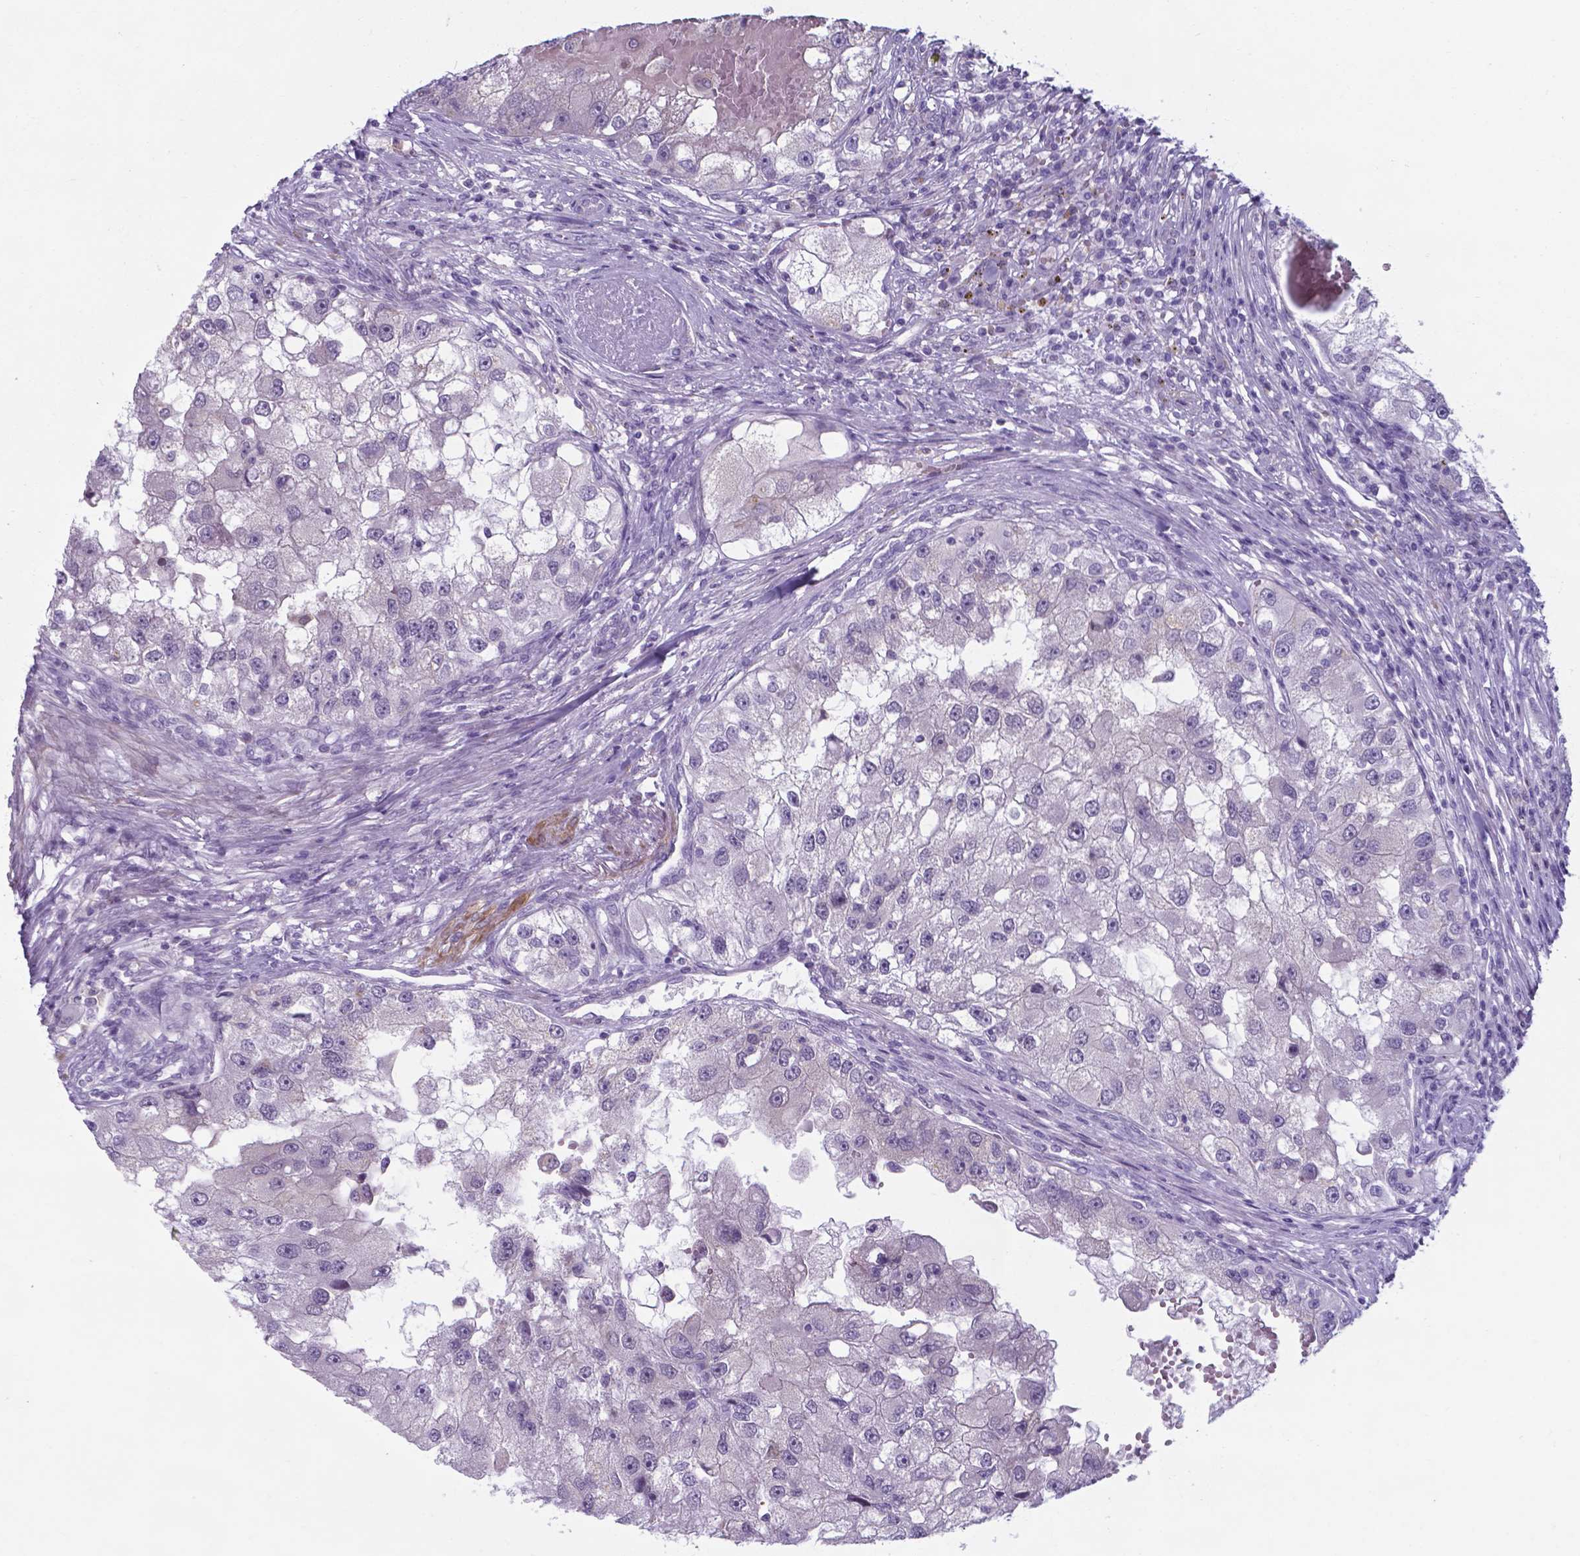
{"staining": {"intensity": "negative", "quantity": "none", "location": "none"}, "tissue": "renal cancer", "cell_type": "Tumor cells", "image_type": "cancer", "snomed": [{"axis": "morphology", "description": "Adenocarcinoma, NOS"}, {"axis": "topography", "description": "Kidney"}], "caption": "This is an immunohistochemistry (IHC) photomicrograph of human renal adenocarcinoma. There is no staining in tumor cells.", "gene": "AP5B1", "patient": {"sex": "male", "age": 63}}